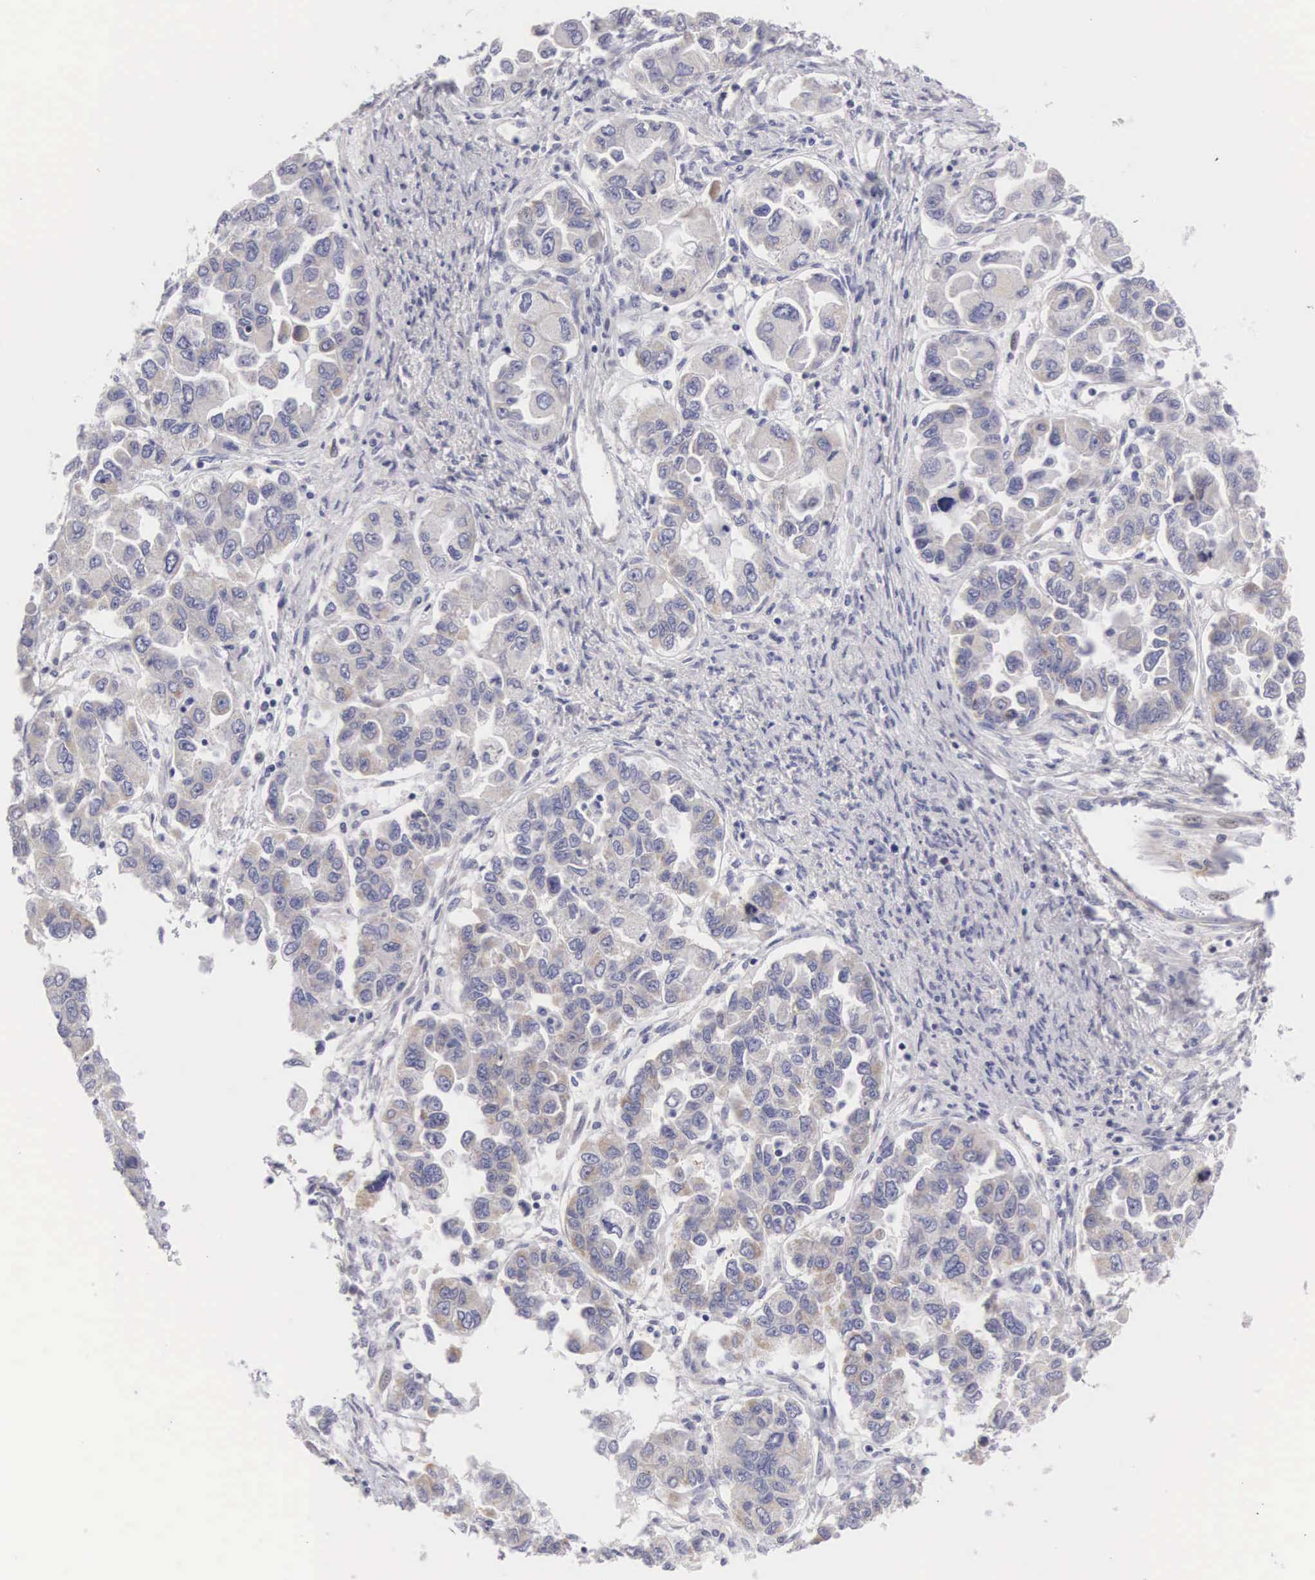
{"staining": {"intensity": "weak", "quantity": "25%-75%", "location": "cytoplasmic/membranous"}, "tissue": "ovarian cancer", "cell_type": "Tumor cells", "image_type": "cancer", "snomed": [{"axis": "morphology", "description": "Cystadenocarcinoma, serous, NOS"}, {"axis": "topography", "description": "Ovary"}], "caption": "This is an image of immunohistochemistry (IHC) staining of ovarian cancer, which shows weak staining in the cytoplasmic/membranous of tumor cells.", "gene": "TXLNG", "patient": {"sex": "female", "age": 84}}